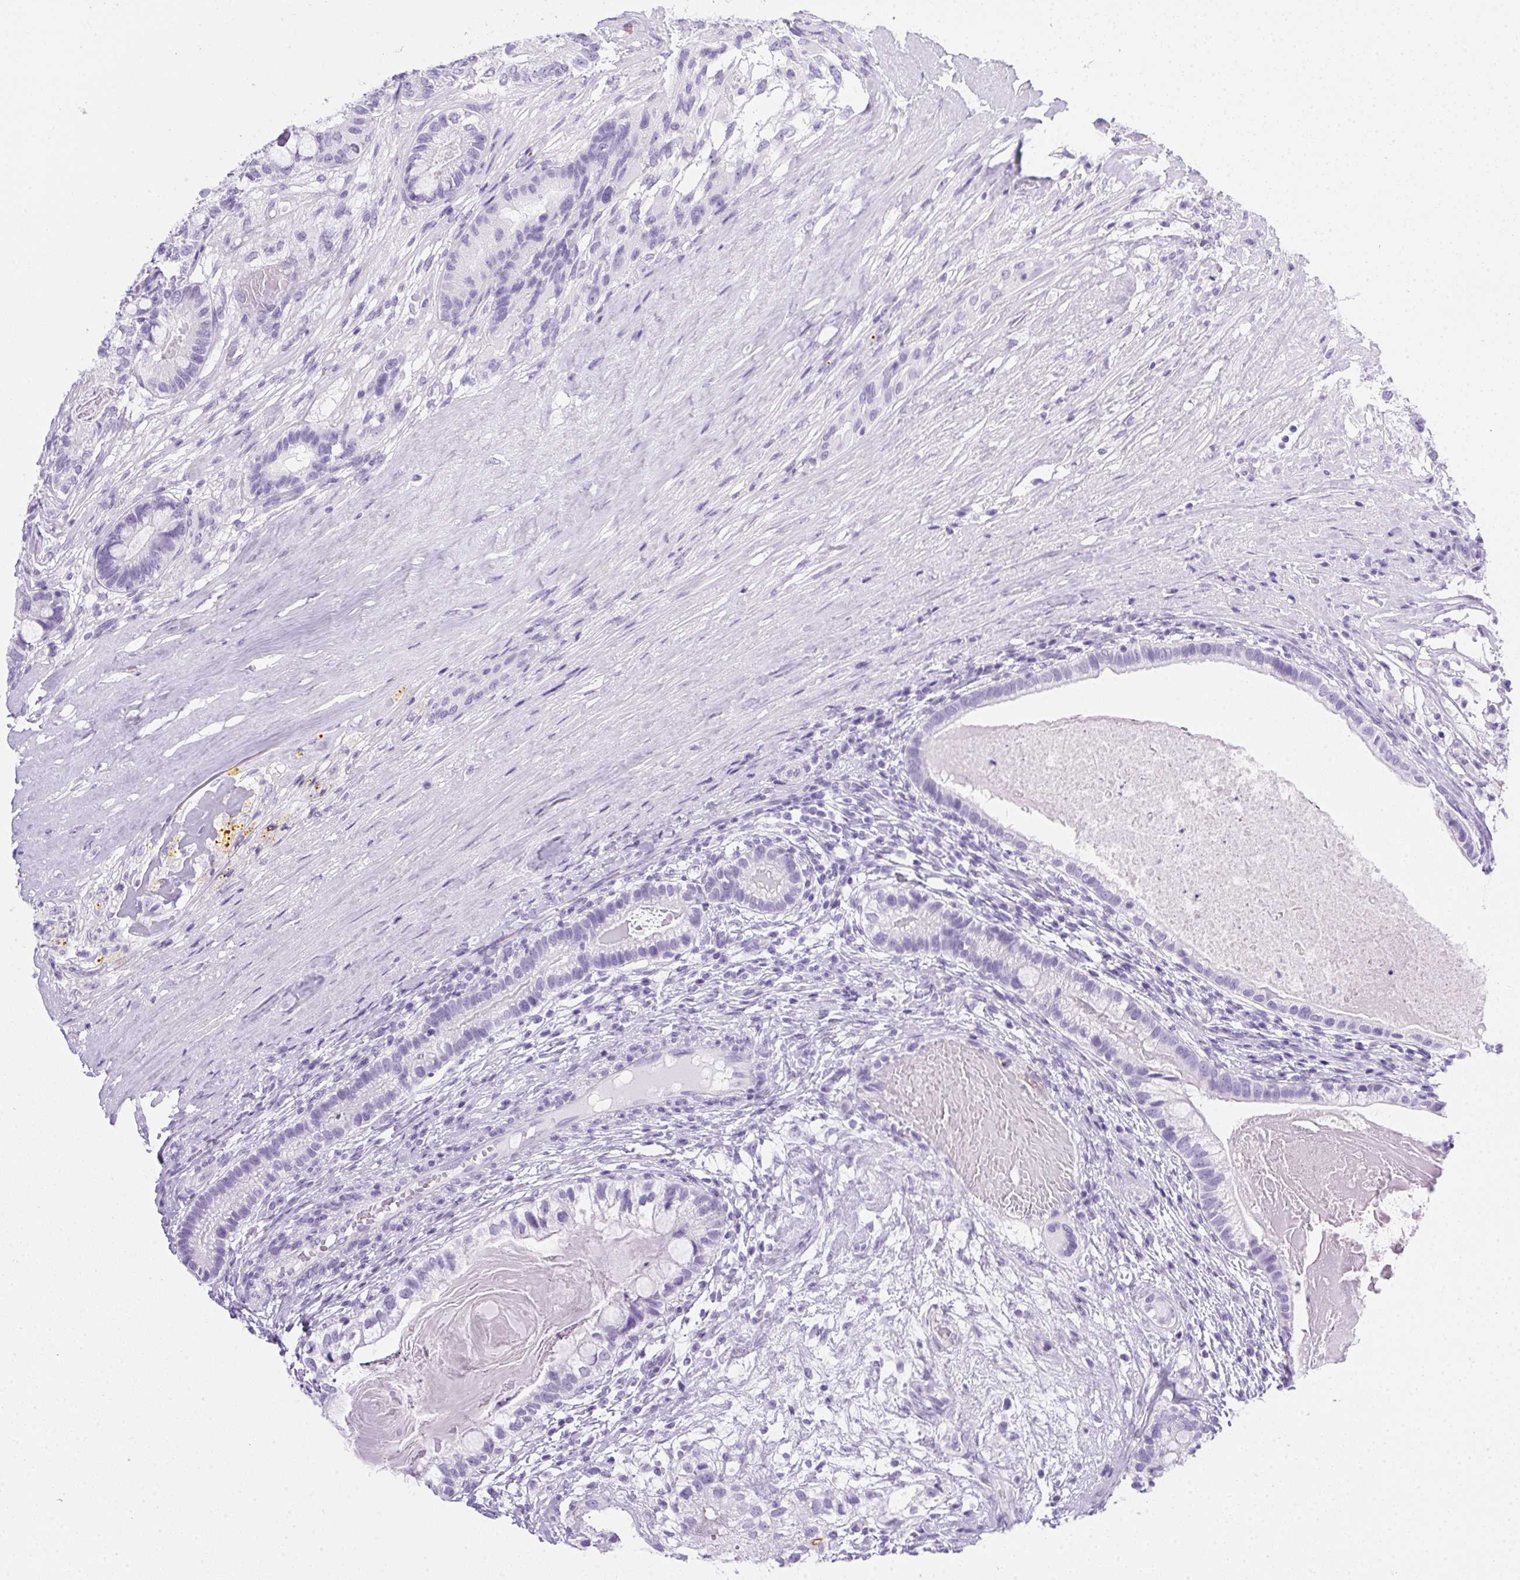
{"staining": {"intensity": "negative", "quantity": "none", "location": "none"}, "tissue": "testis cancer", "cell_type": "Tumor cells", "image_type": "cancer", "snomed": [{"axis": "morphology", "description": "Seminoma, NOS"}, {"axis": "morphology", "description": "Carcinoma, Embryonal, NOS"}, {"axis": "topography", "description": "Testis"}], "caption": "Human seminoma (testis) stained for a protein using immunohistochemistry (IHC) reveals no staining in tumor cells.", "gene": "SPACA5B", "patient": {"sex": "male", "age": 41}}